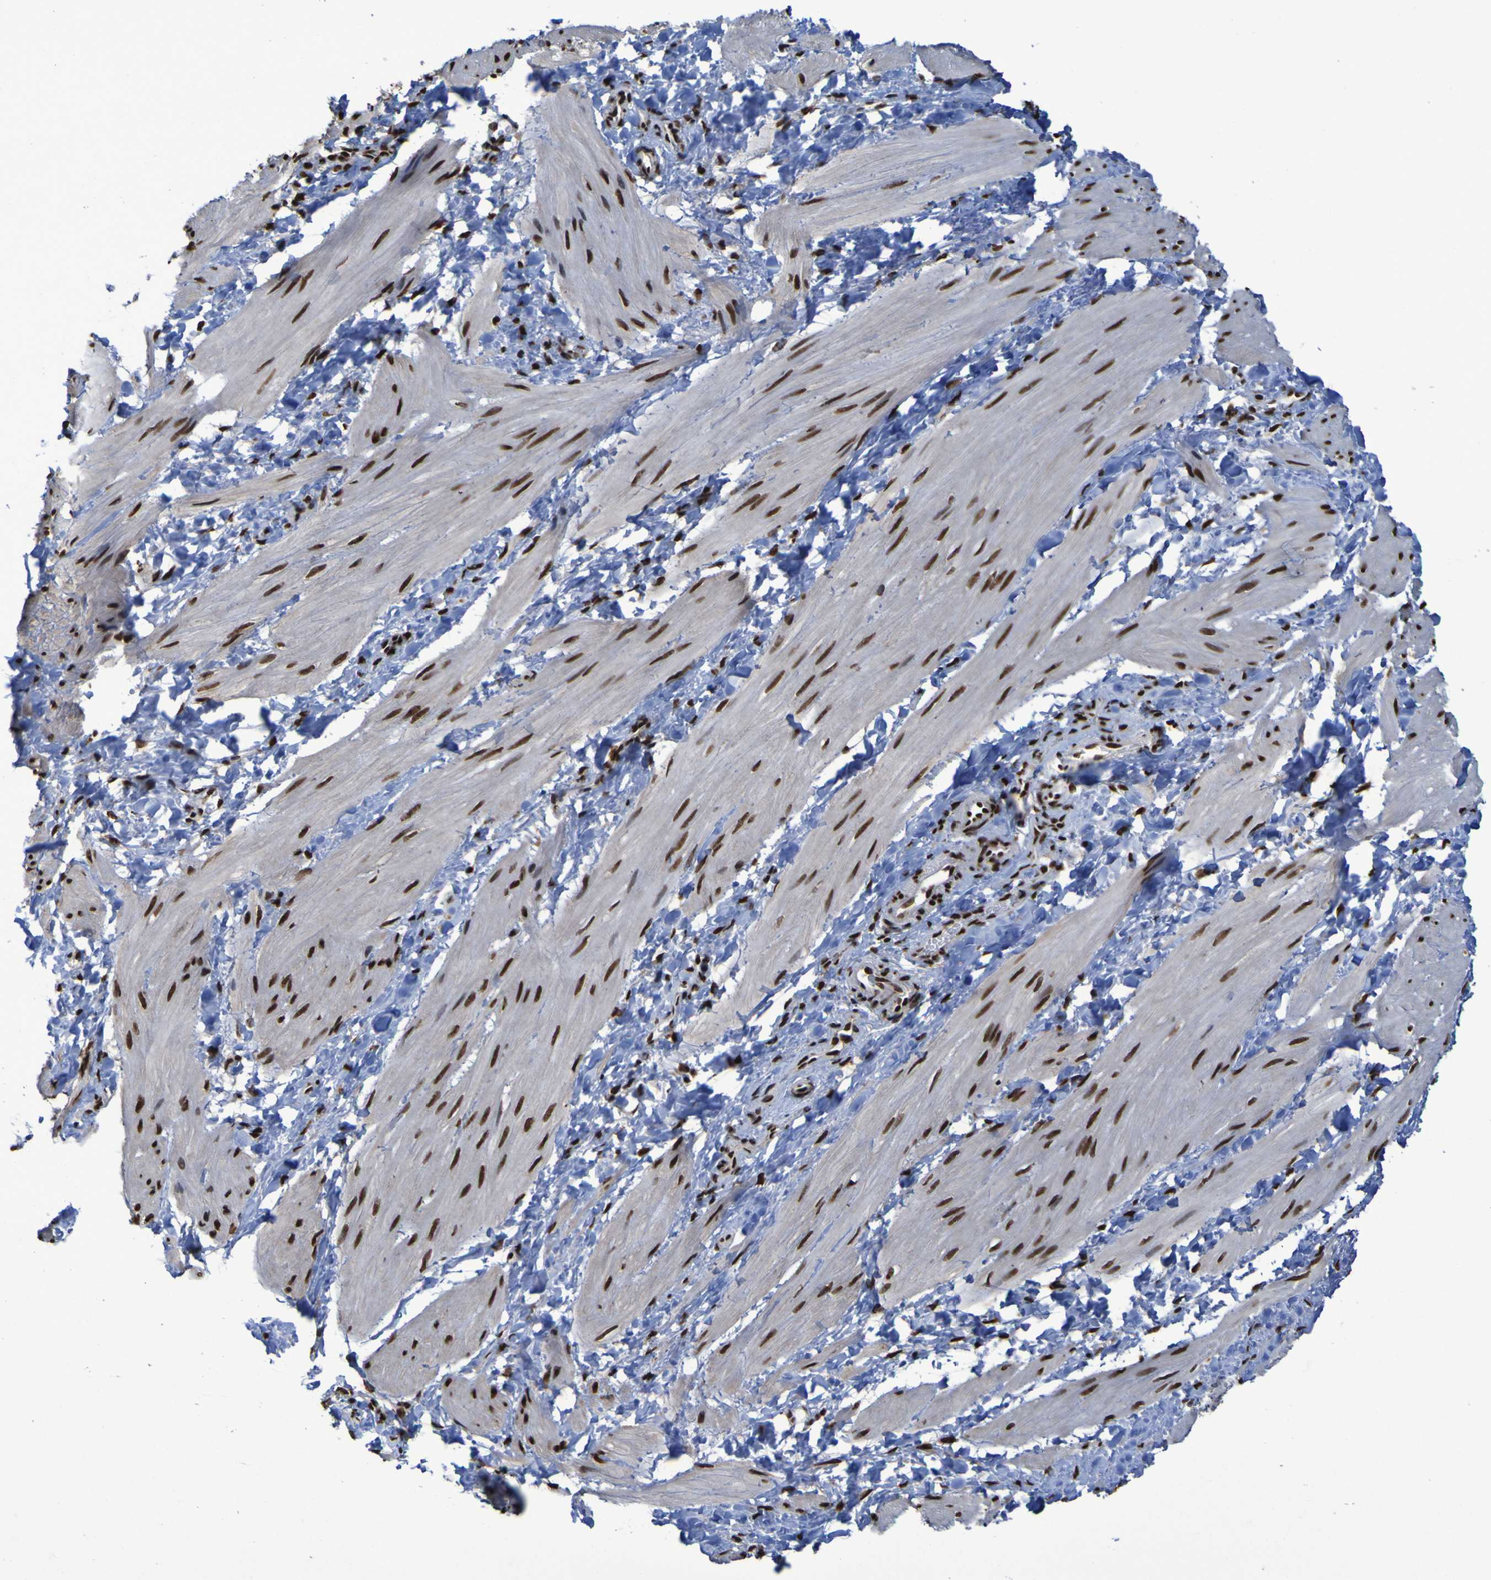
{"staining": {"intensity": "strong", "quantity": ">75%", "location": "nuclear"}, "tissue": "smooth muscle", "cell_type": "Smooth muscle cells", "image_type": "normal", "snomed": [{"axis": "morphology", "description": "Normal tissue, NOS"}, {"axis": "topography", "description": "Smooth muscle"}], "caption": "Human smooth muscle stained with a brown dye demonstrates strong nuclear positive staining in about >75% of smooth muscle cells.", "gene": "HNRNPR", "patient": {"sex": "male", "age": 16}}